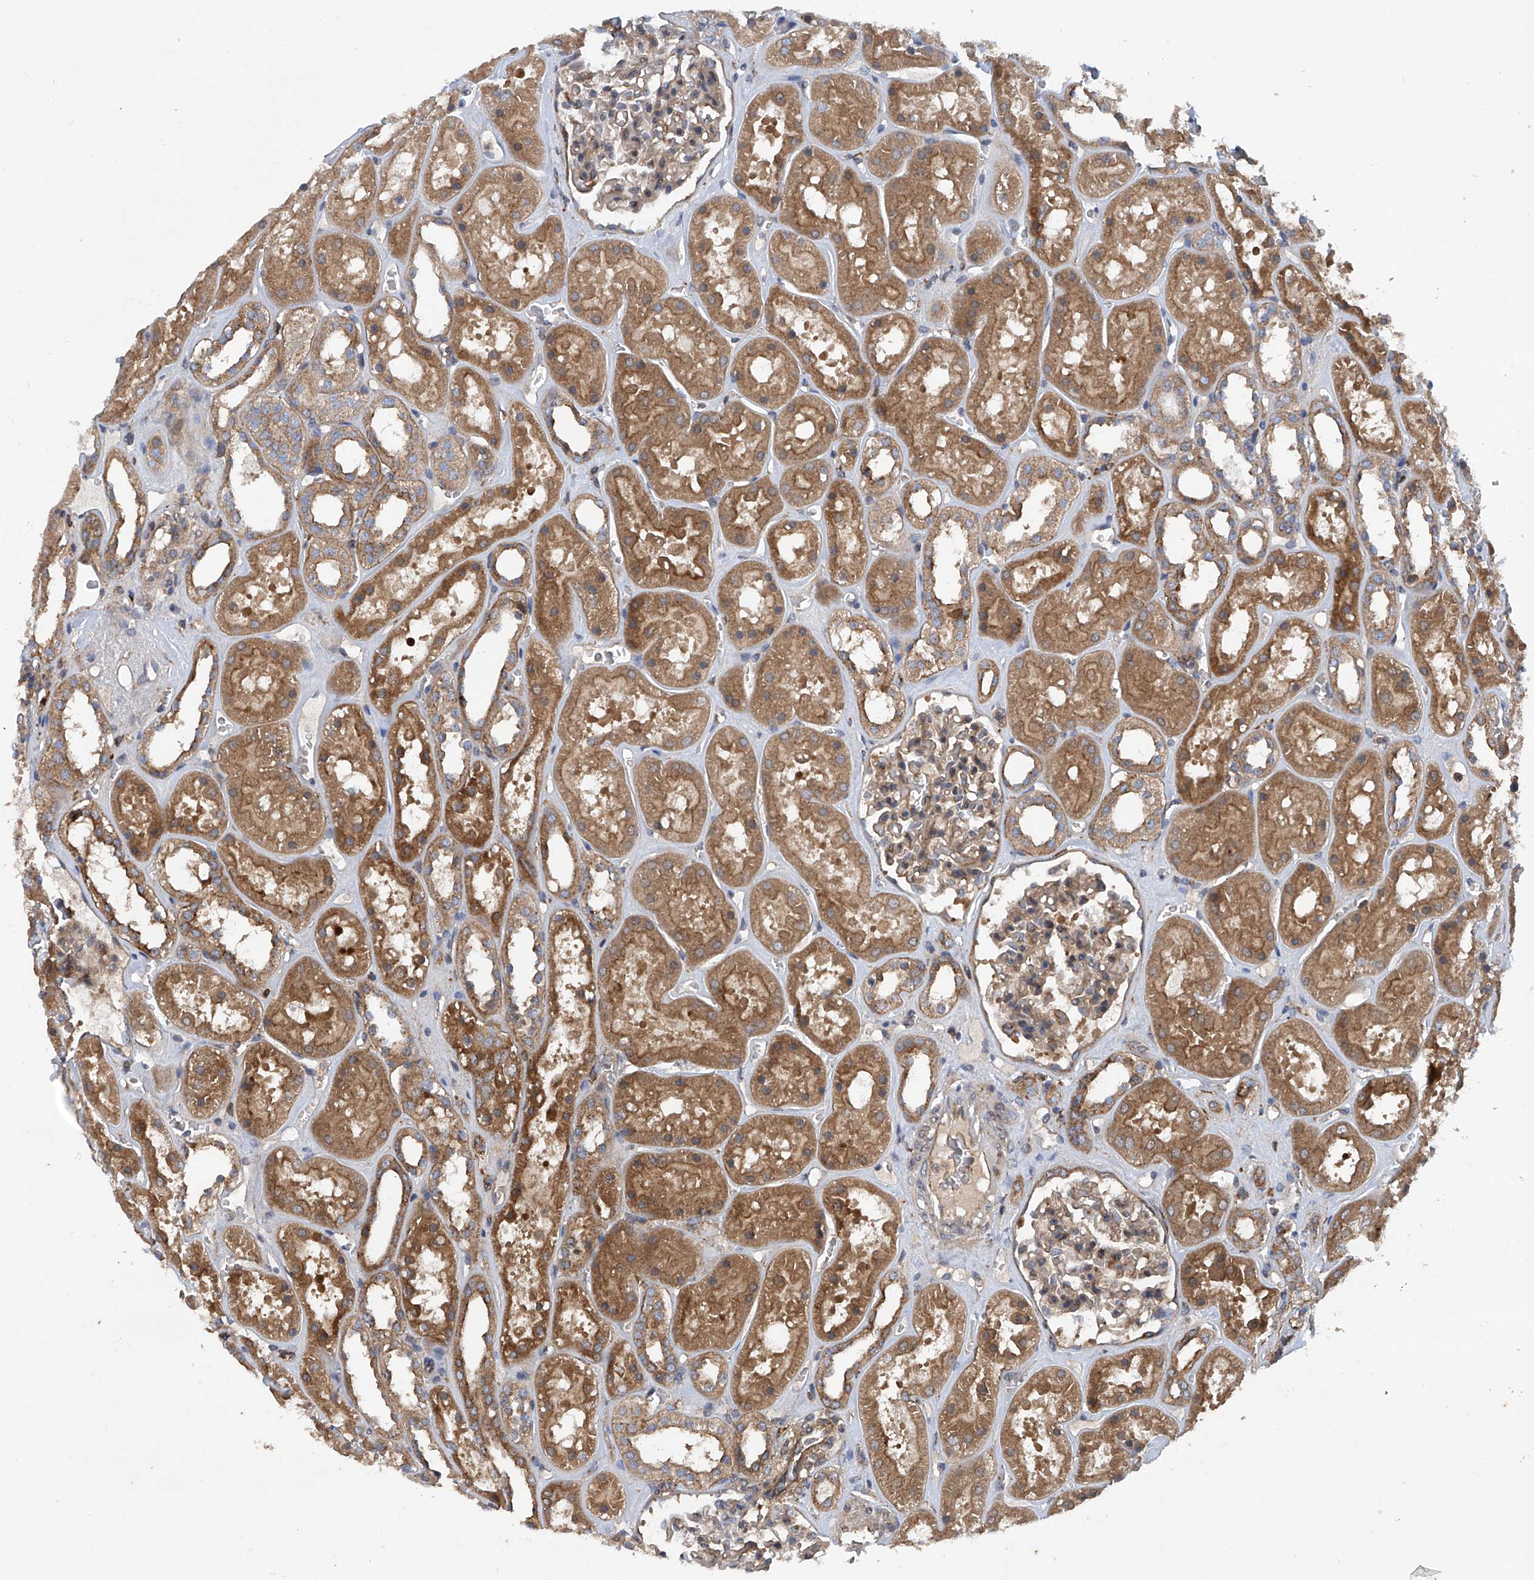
{"staining": {"intensity": "moderate", "quantity": ">75%", "location": "cytoplasmic/membranous"}, "tissue": "kidney", "cell_type": "Cells in glomeruli", "image_type": "normal", "snomed": [{"axis": "morphology", "description": "Normal tissue, NOS"}, {"axis": "topography", "description": "Kidney"}], "caption": "Kidney was stained to show a protein in brown. There is medium levels of moderate cytoplasmic/membranous expression in about >75% of cells in glomeruli. (IHC, brightfield microscopy, high magnification).", "gene": "SMAP1", "patient": {"sex": "female", "age": 41}}